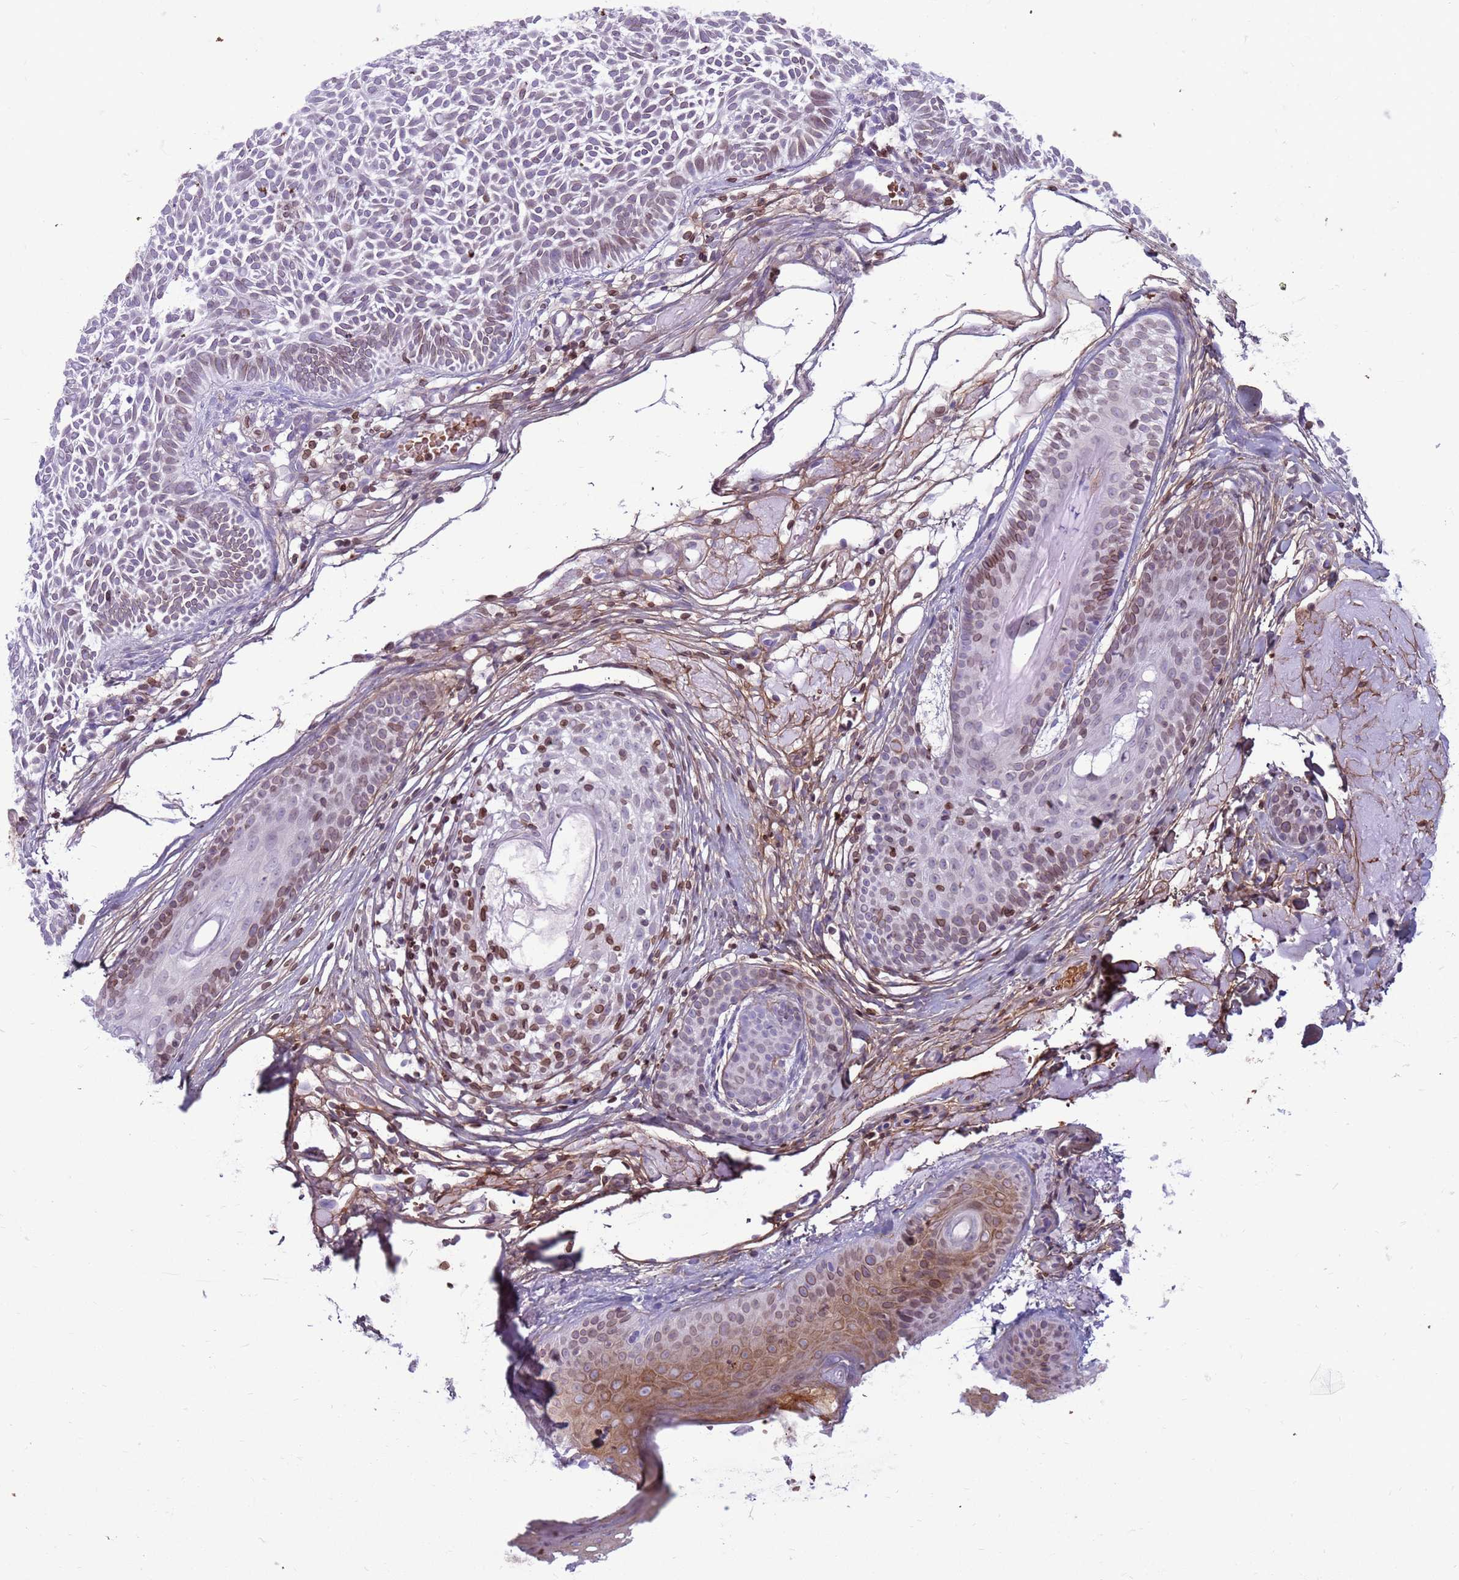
{"staining": {"intensity": "weak", "quantity": "25%-75%", "location": "cytoplasmic/membranous,nuclear"}, "tissue": "skin cancer", "cell_type": "Tumor cells", "image_type": "cancer", "snomed": [{"axis": "morphology", "description": "Basal cell carcinoma"}, {"axis": "topography", "description": "Skin"}], "caption": "Basal cell carcinoma (skin) stained for a protein shows weak cytoplasmic/membranous and nuclear positivity in tumor cells. The protein is stained brown, and the nuclei are stained in blue (DAB (3,3'-diaminobenzidine) IHC with brightfield microscopy, high magnification).", "gene": "METTL25B", "patient": {"sex": "male", "age": 69}}